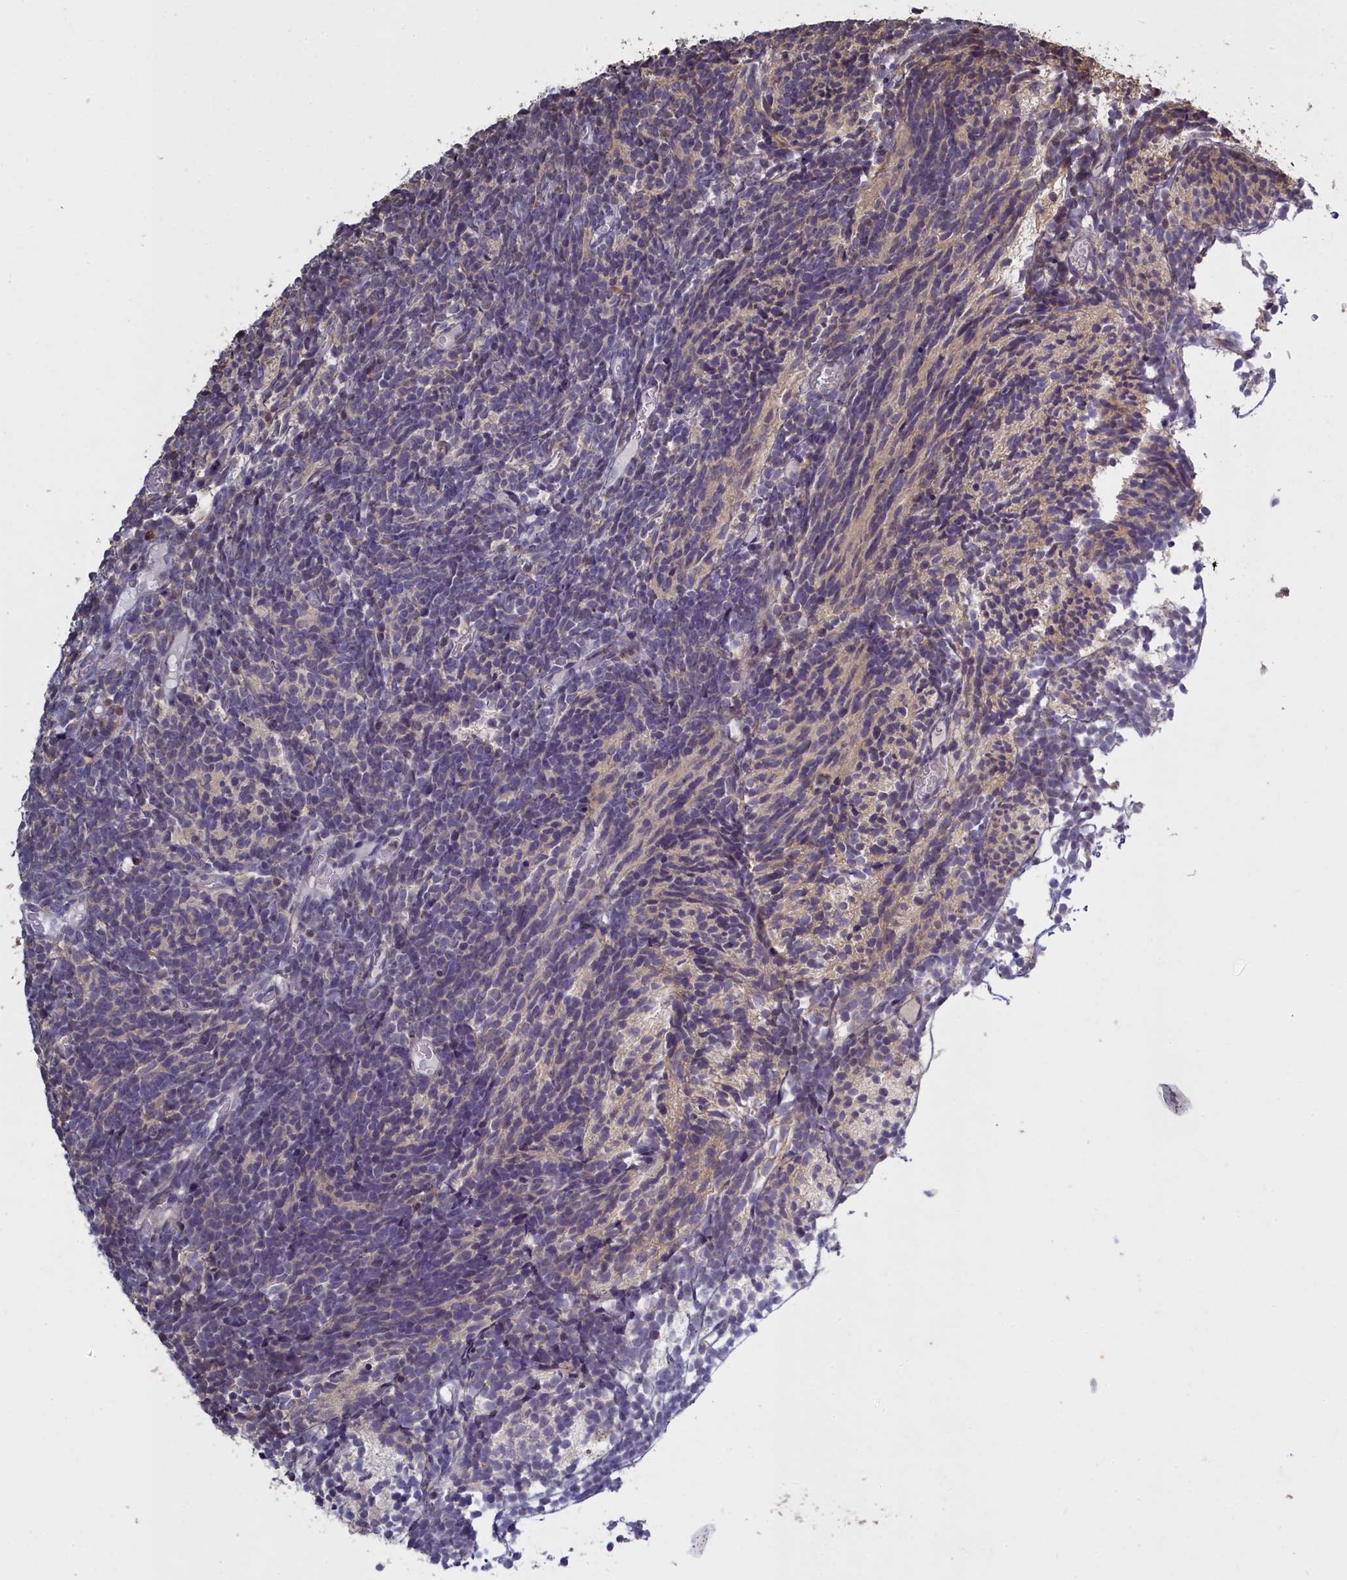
{"staining": {"intensity": "negative", "quantity": "none", "location": "none"}, "tissue": "glioma", "cell_type": "Tumor cells", "image_type": "cancer", "snomed": [{"axis": "morphology", "description": "Glioma, malignant, Low grade"}, {"axis": "topography", "description": "Brain"}], "caption": "IHC photomicrograph of neoplastic tissue: glioma stained with DAB (3,3'-diaminobenzidine) exhibits no significant protein positivity in tumor cells.", "gene": "UCHL3", "patient": {"sex": "female", "age": 1}}